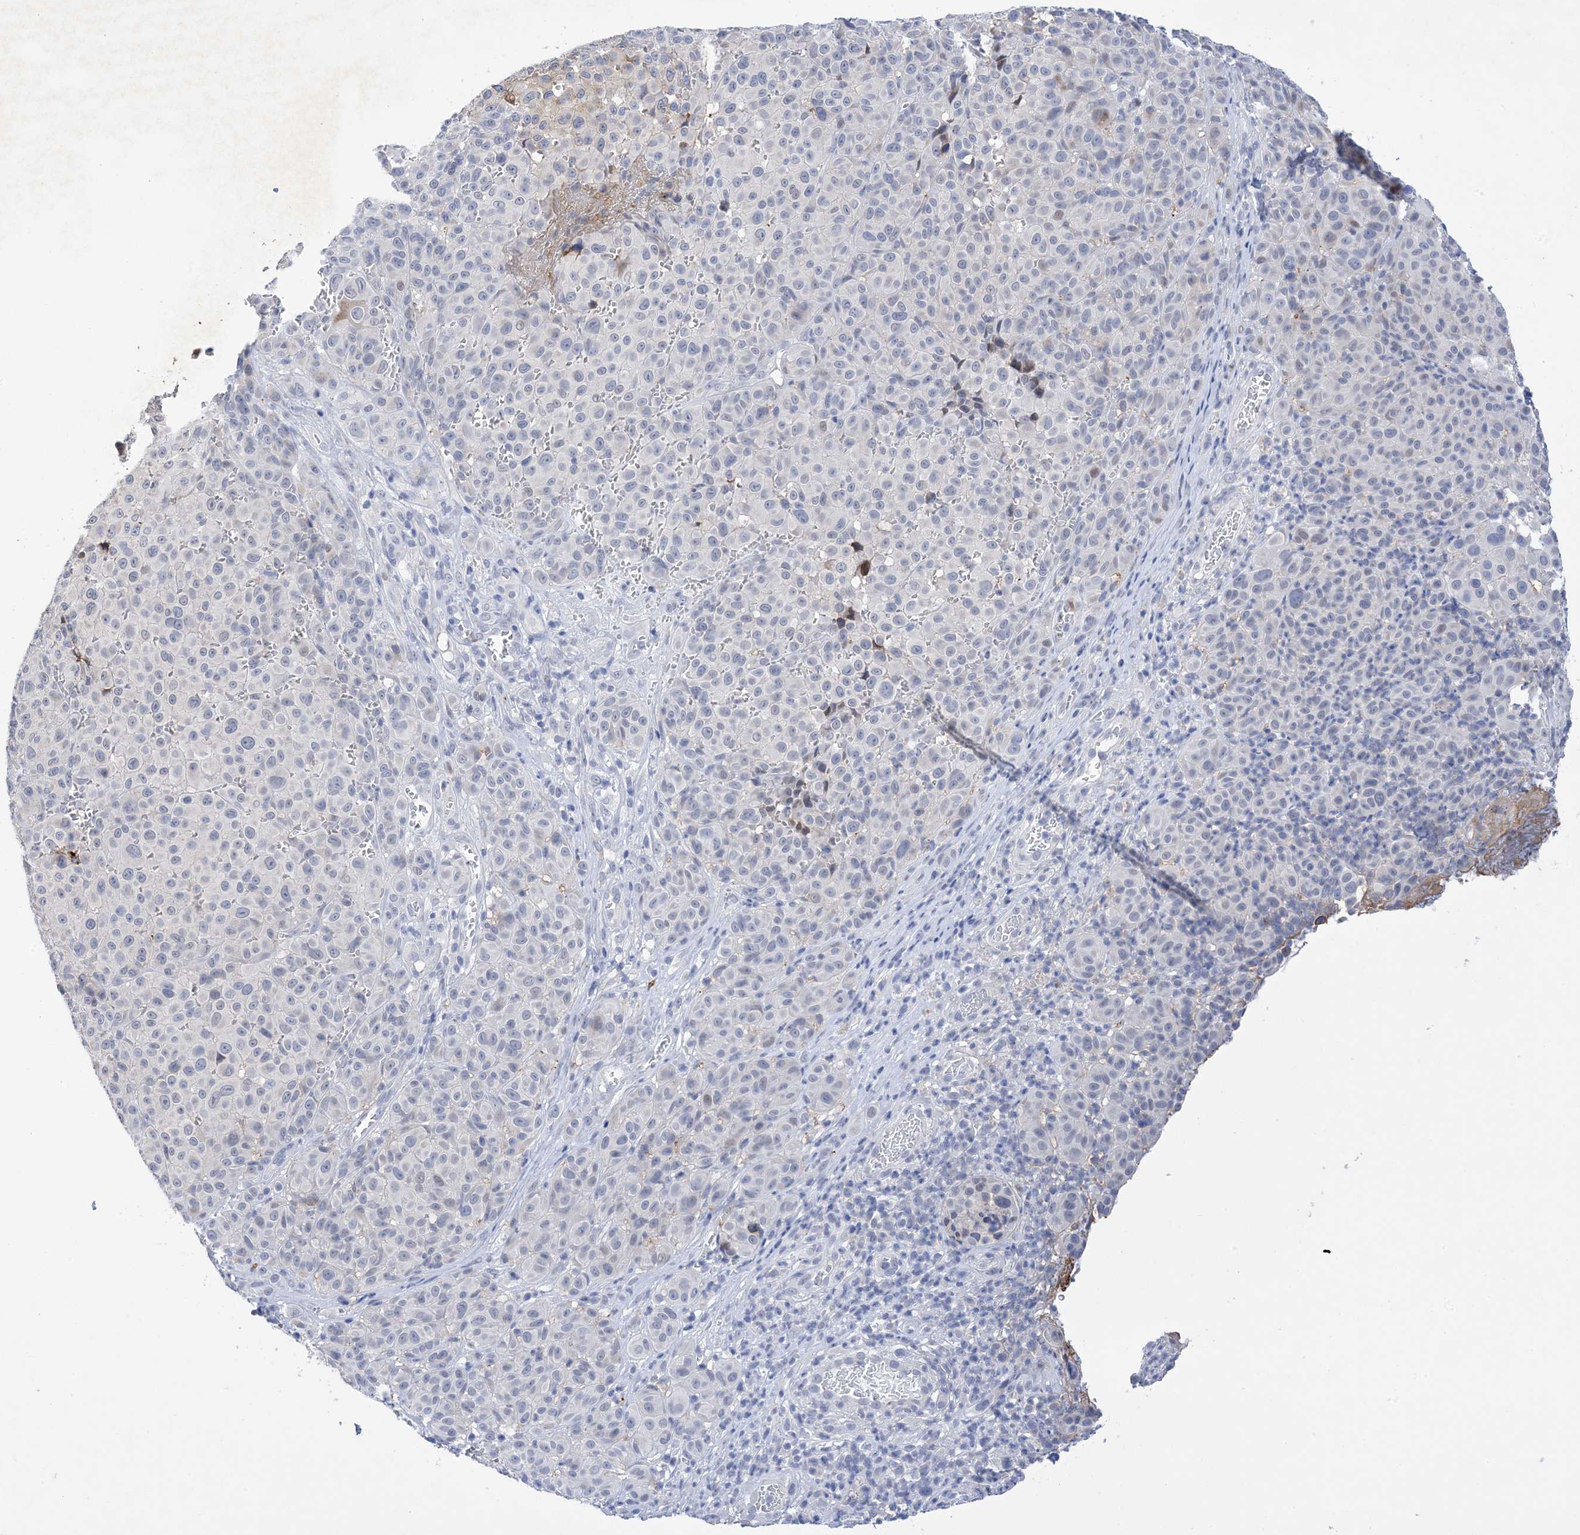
{"staining": {"intensity": "negative", "quantity": "none", "location": "none"}, "tissue": "melanoma", "cell_type": "Tumor cells", "image_type": "cancer", "snomed": [{"axis": "morphology", "description": "Malignant melanoma, NOS"}, {"axis": "topography", "description": "Skin"}], "caption": "The histopathology image demonstrates no staining of tumor cells in malignant melanoma.", "gene": "PLK4", "patient": {"sex": "male", "age": 73}}